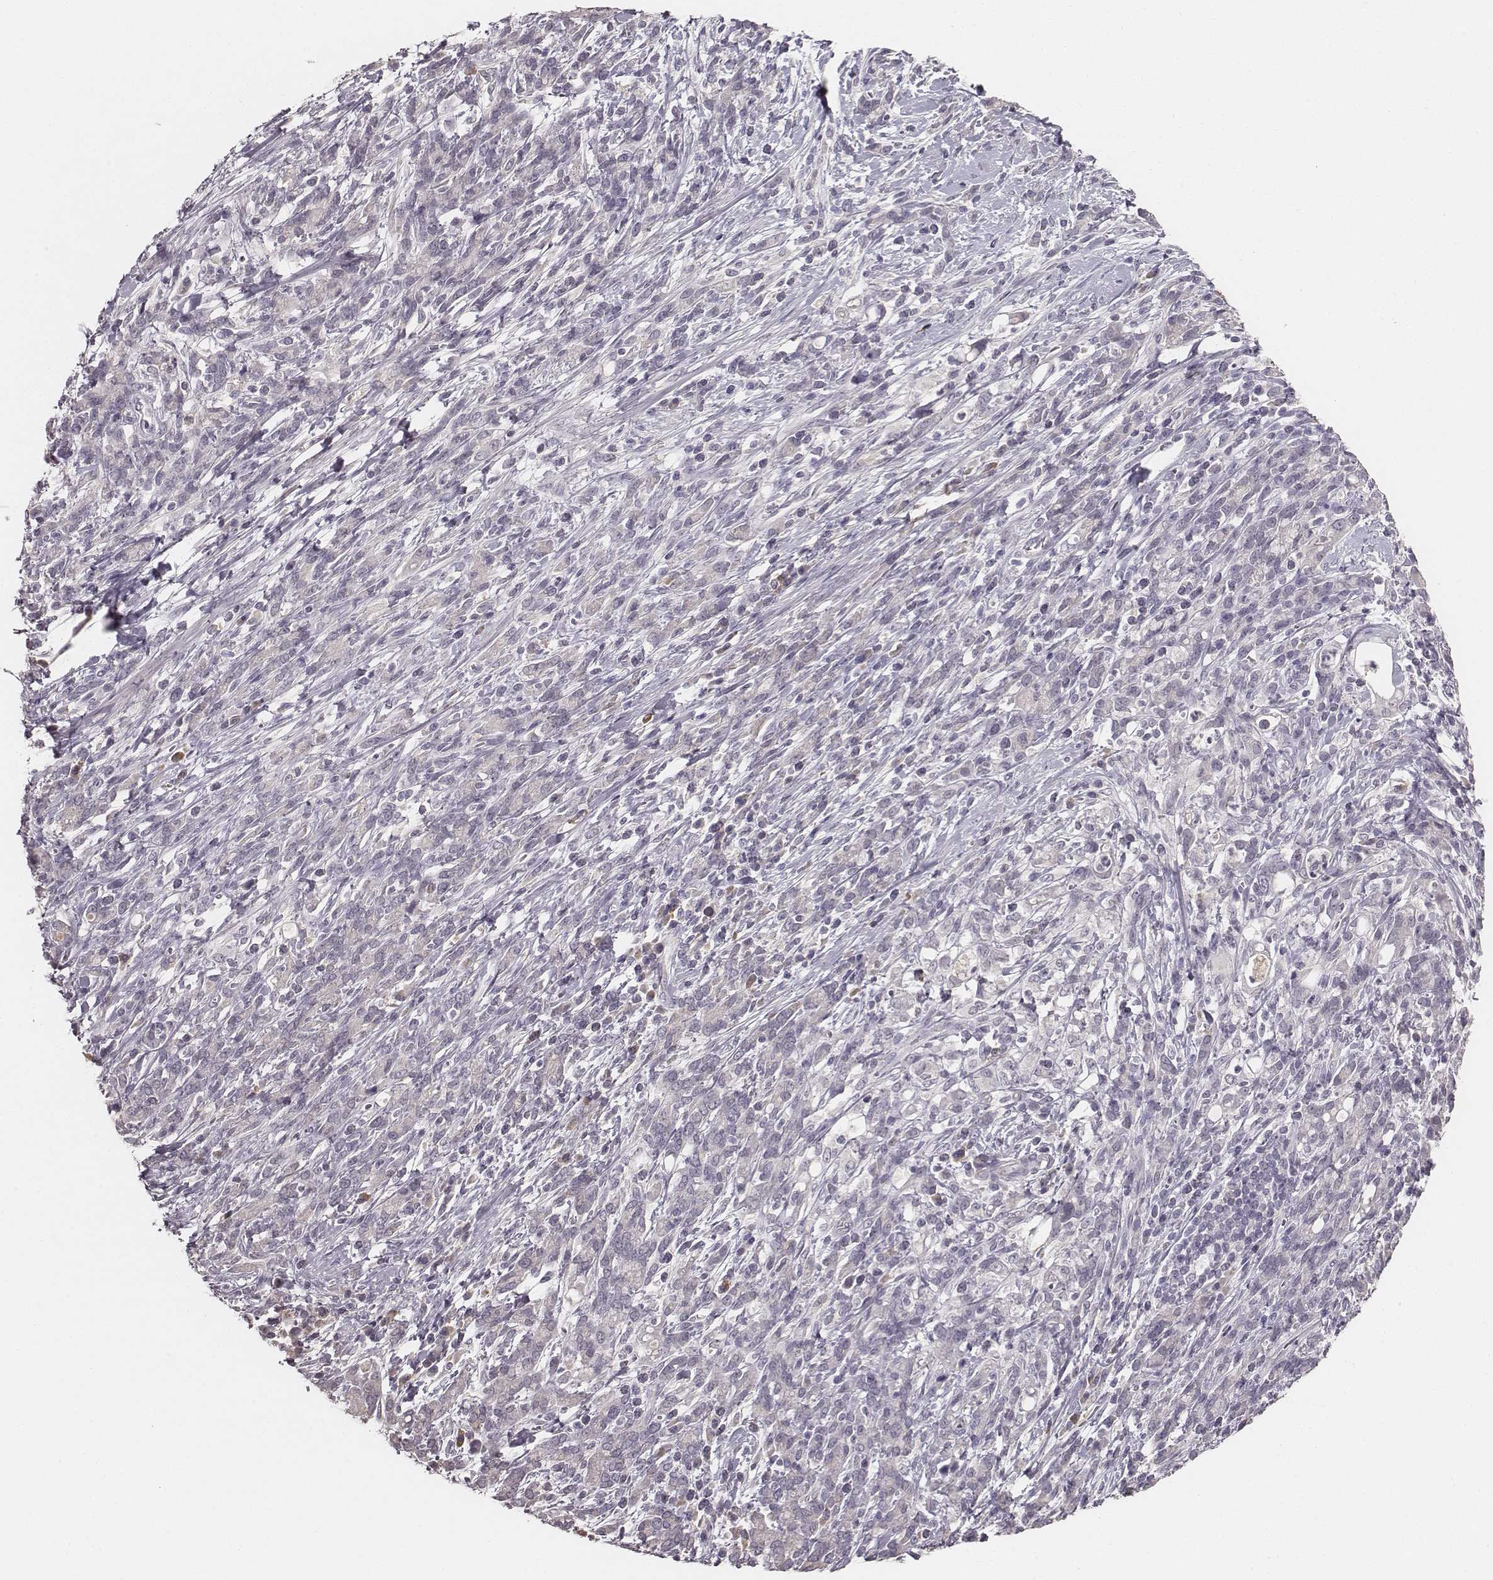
{"staining": {"intensity": "negative", "quantity": "none", "location": "none"}, "tissue": "stomach cancer", "cell_type": "Tumor cells", "image_type": "cancer", "snomed": [{"axis": "morphology", "description": "Adenocarcinoma, NOS"}, {"axis": "topography", "description": "Stomach"}], "caption": "Stomach cancer (adenocarcinoma) was stained to show a protein in brown. There is no significant positivity in tumor cells. The staining was performed using DAB to visualize the protein expression in brown, while the nuclei were stained in blue with hematoxylin (Magnification: 20x).", "gene": "LY6K", "patient": {"sex": "female", "age": 57}}